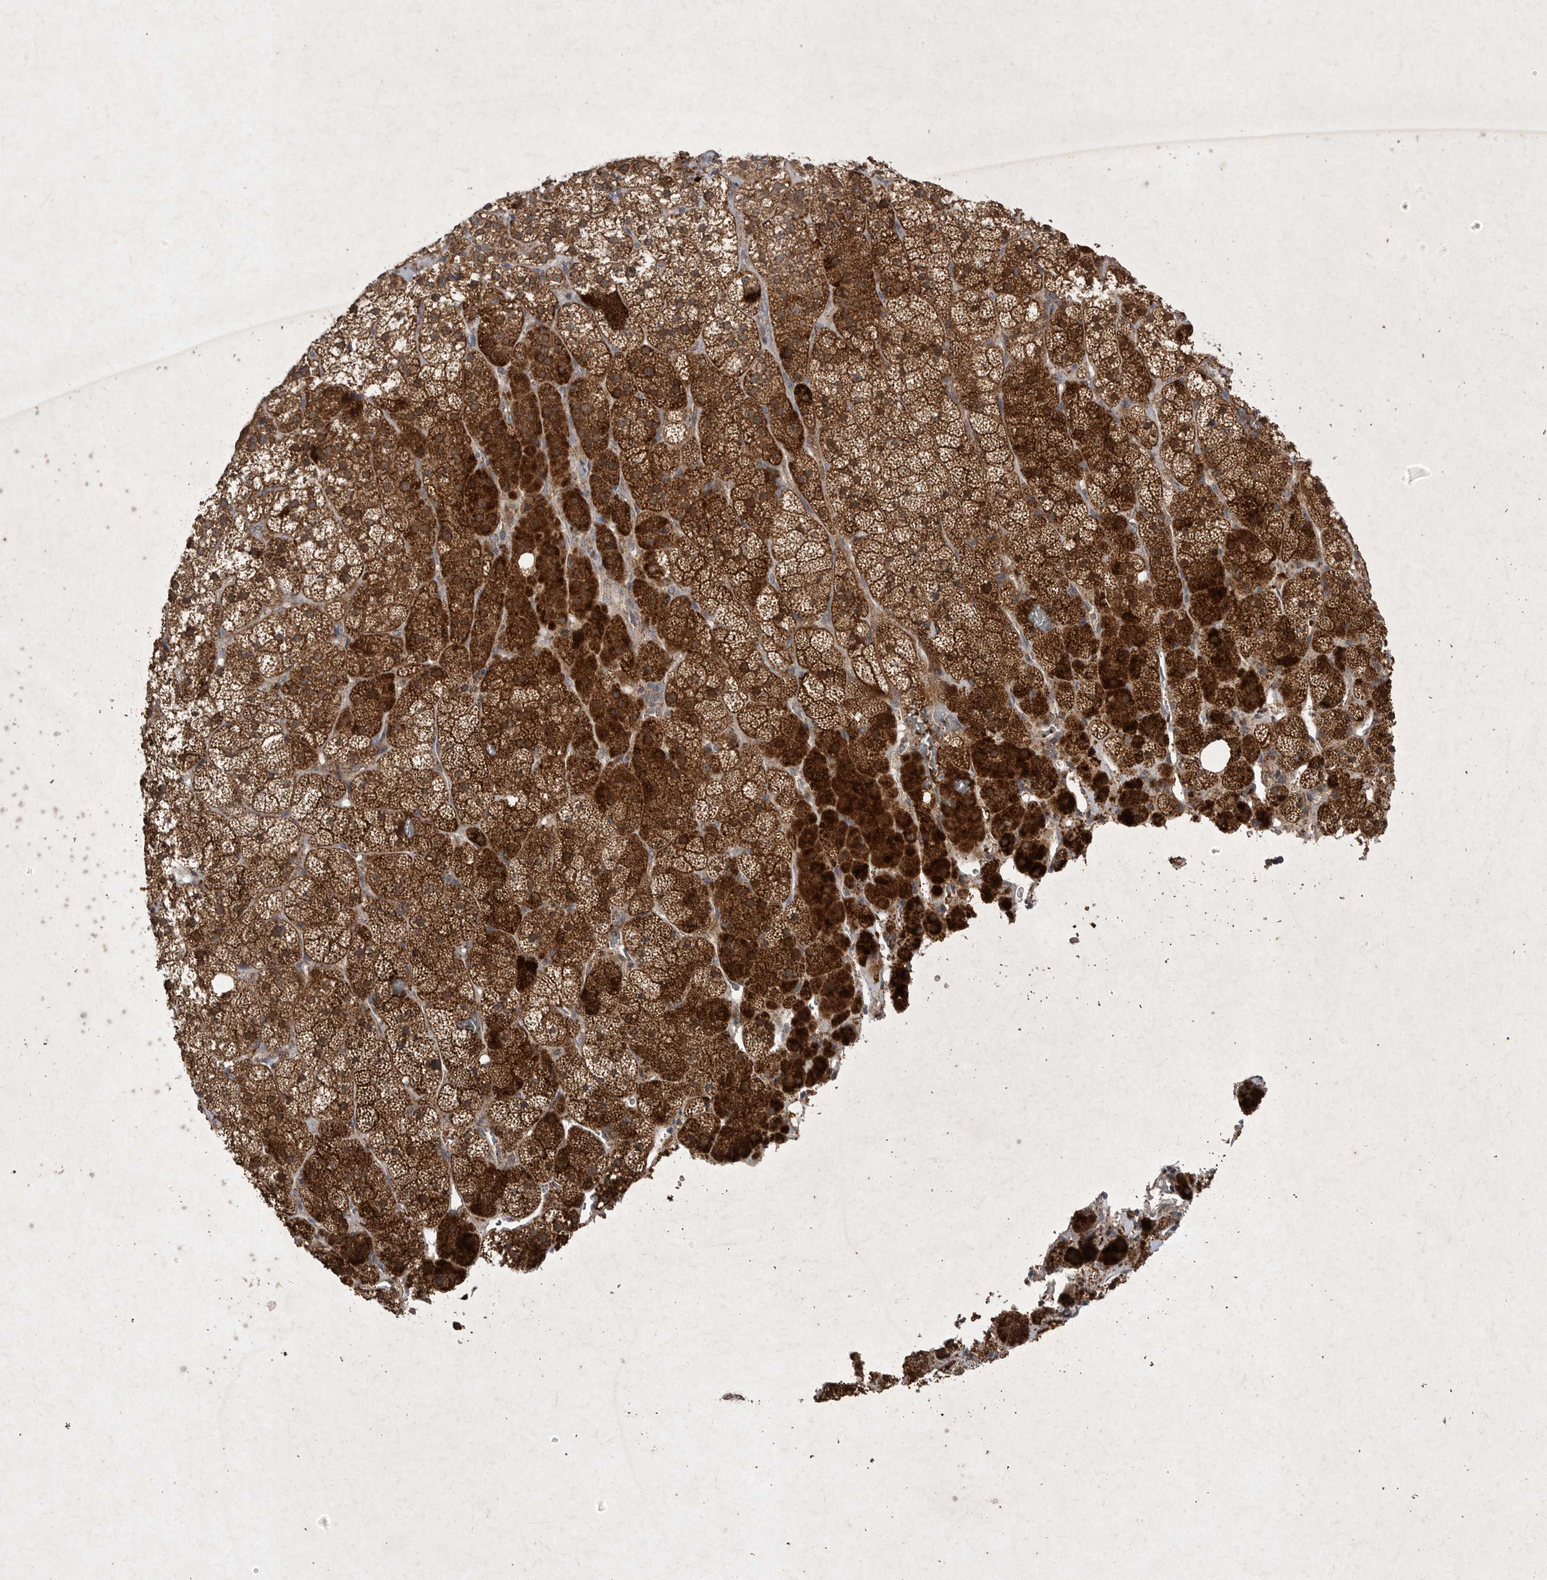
{"staining": {"intensity": "strong", "quantity": ">75%", "location": "cytoplasmic/membranous"}, "tissue": "adrenal gland", "cell_type": "Glandular cells", "image_type": "normal", "snomed": [{"axis": "morphology", "description": "Normal tissue, NOS"}, {"axis": "topography", "description": "Adrenal gland"}], "caption": "Glandular cells demonstrate strong cytoplasmic/membranous positivity in approximately >75% of cells in normal adrenal gland. (IHC, brightfield microscopy, high magnification).", "gene": "DDR1", "patient": {"sex": "male", "age": 57}}